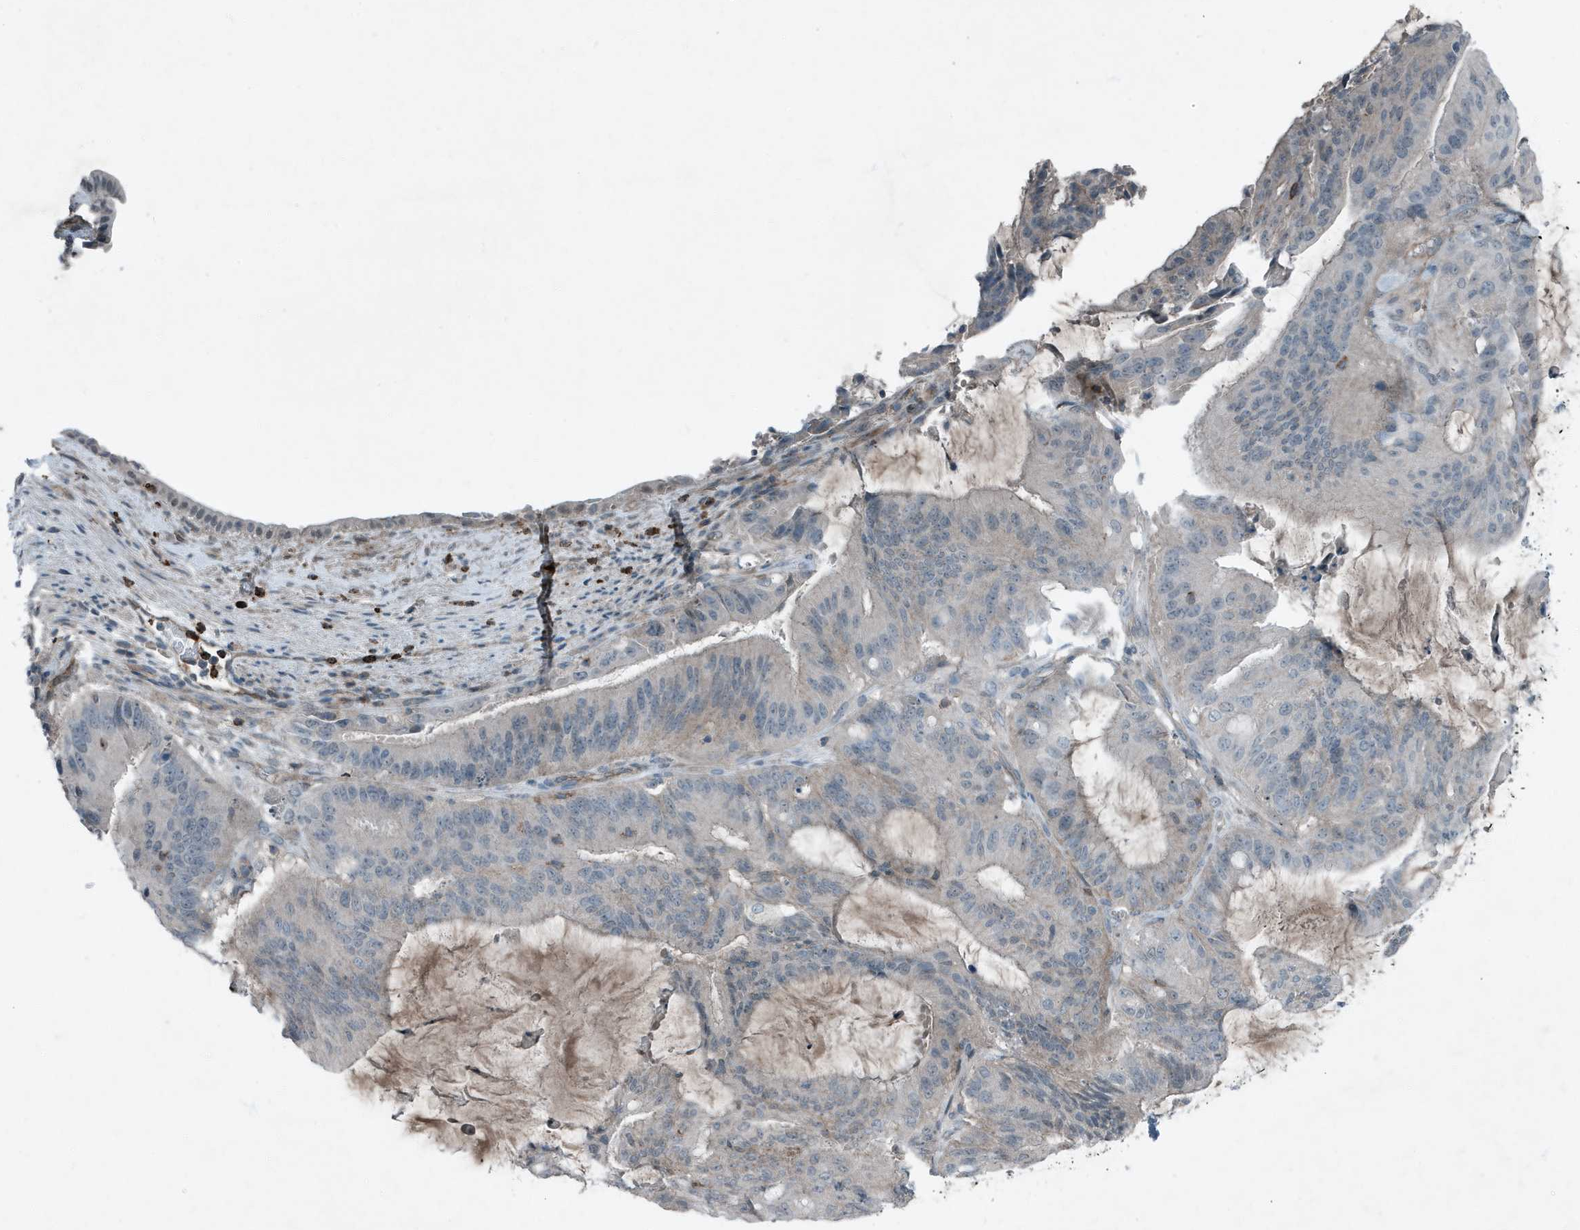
{"staining": {"intensity": "negative", "quantity": "none", "location": "none"}, "tissue": "liver cancer", "cell_type": "Tumor cells", "image_type": "cancer", "snomed": [{"axis": "morphology", "description": "Normal tissue, NOS"}, {"axis": "morphology", "description": "Cholangiocarcinoma"}, {"axis": "topography", "description": "Liver"}, {"axis": "topography", "description": "Peripheral nerve tissue"}], "caption": "The histopathology image reveals no staining of tumor cells in liver cancer. (Brightfield microscopy of DAB (3,3'-diaminobenzidine) IHC at high magnification).", "gene": "DAPP1", "patient": {"sex": "female", "age": 73}}